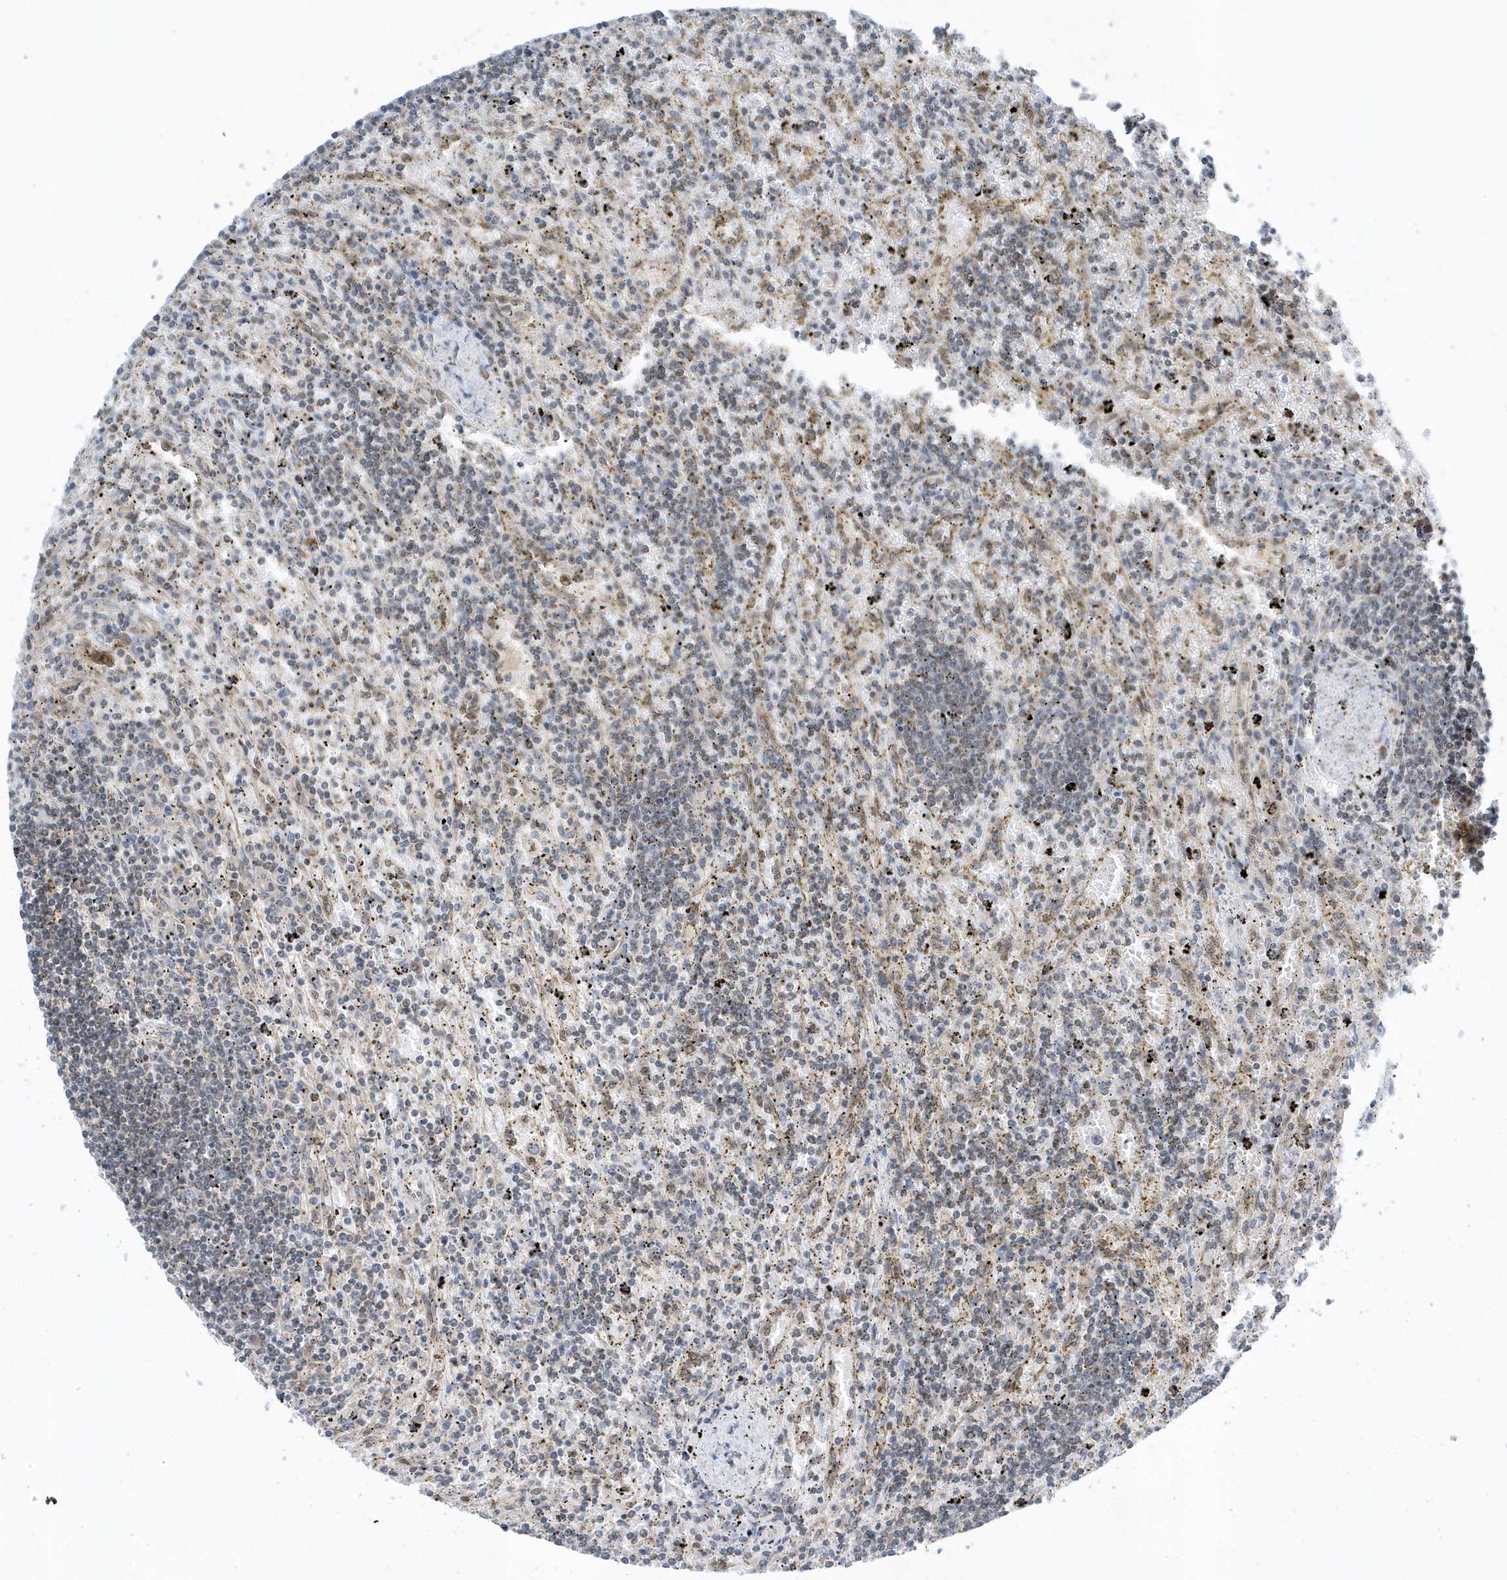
{"staining": {"intensity": "negative", "quantity": "none", "location": "none"}, "tissue": "lymphoma", "cell_type": "Tumor cells", "image_type": "cancer", "snomed": [{"axis": "morphology", "description": "Malignant lymphoma, non-Hodgkin's type, Low grade"}, {"axis": "topography", "description": "Spleen"}], "caption": "High magnification brightfield microscopy of lymphoma stained with DAB (brown) and counterstained with hematoxylin (blue): tumor cells show no significant staining.", "gene": "ZNF740", "patient": {"sex": "male", "age": 76}}